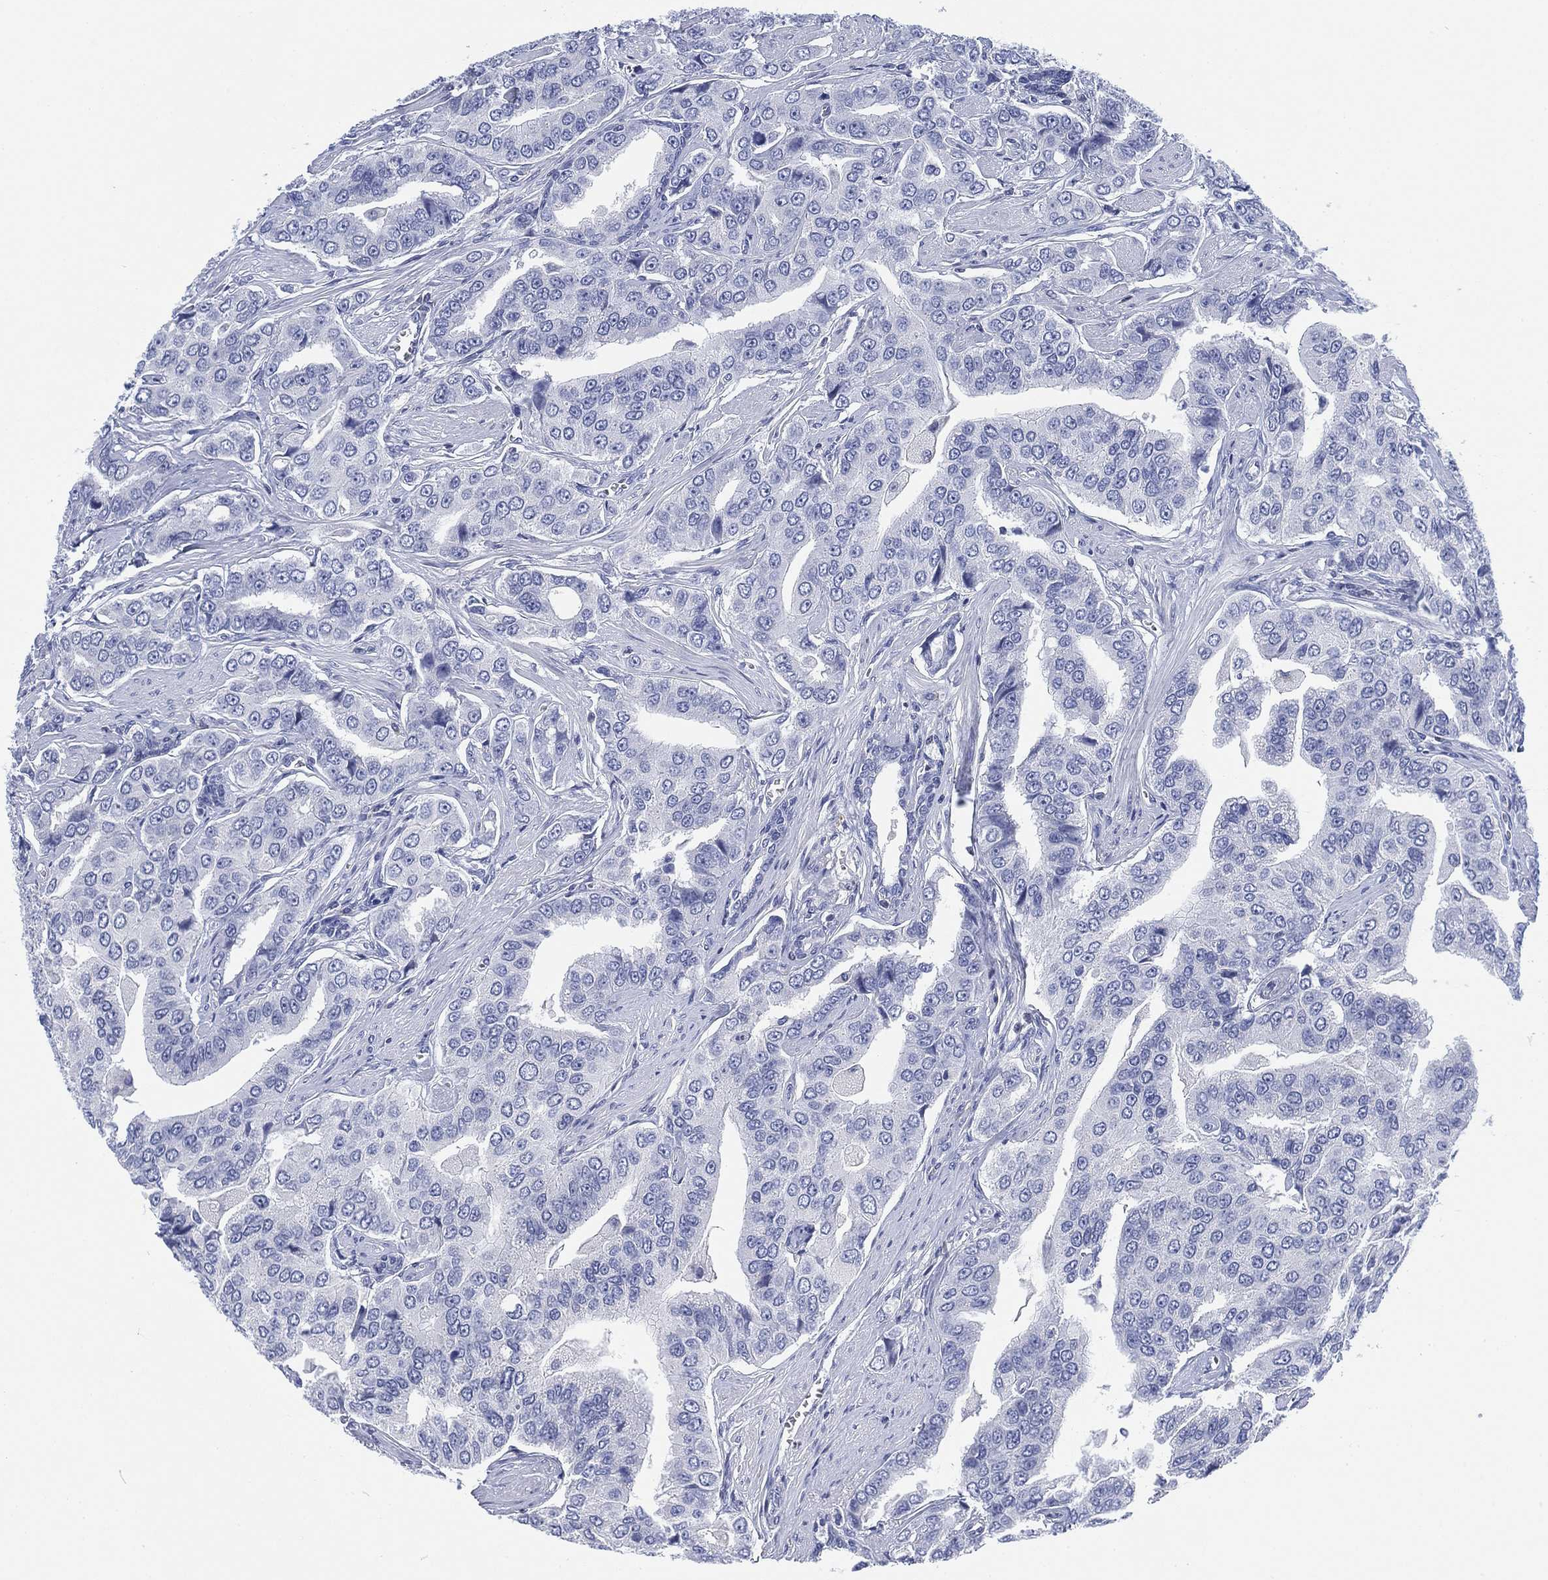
{"staining": {"intensity": "negative", "quantity": "none", "location": "none"}, "tissue": "prostate cancer", "cell_type": "Tumor cells", "image_type": "cancer", "snomed": [{"axis": "morphology", "description": "Adenocarcinoma, NOS"}, {"axis": "topography", "description": "Prostate and seminal vesicle, NOS"}, {"axis": "topography", "description": "Prostate"}], "caption": "A high-resolution micrograph shows IHC staining of prostate adenocarcinoma, which displays no significant expression in tumor cells.", "gene": "FYB1", "patient": {"sex": "male", "age": 69}}